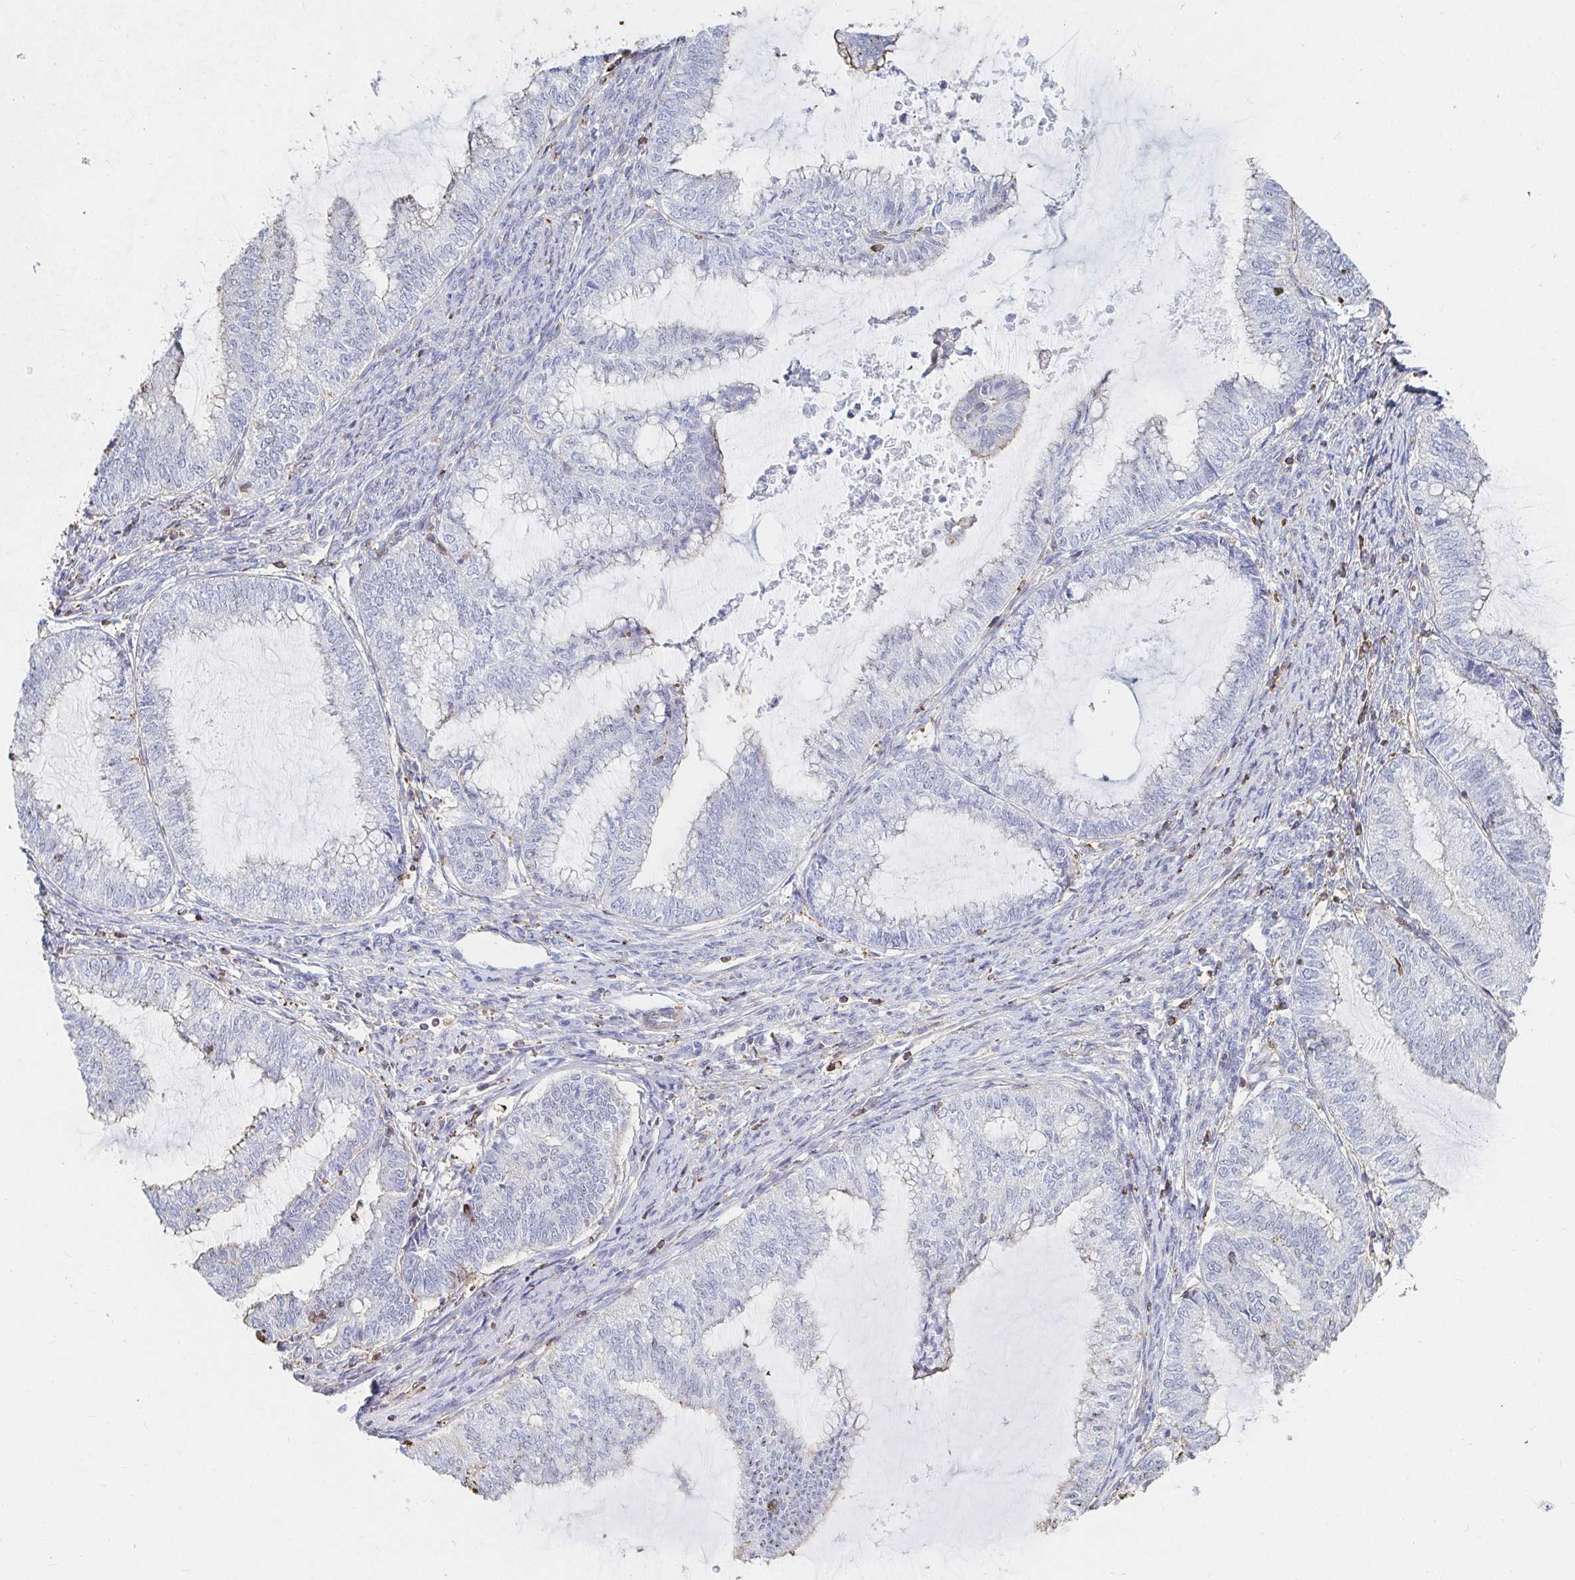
{"staining": {"intensity": "negative", "quantity": "none", "location": "none"}, "tissue": "endometrial cancer", "cell_type": "Tumor cells", "image_type": "cancer", "snomed": [{"axis": "morphology", "description": "Adenocarcinoma, NOS"}, {"axis": "topography", "description": "Endometrium"}], "caption": "The micrograph demonstrates no staining of tumor cells in endometrial cancer (adenocarcinoma). (Brightfield microscopy of DAB (3,3'-diaminobenzidine) IHC at high magnification).", "gene": "PTPN14", "patient": {"sex": "female", "age": 79}}